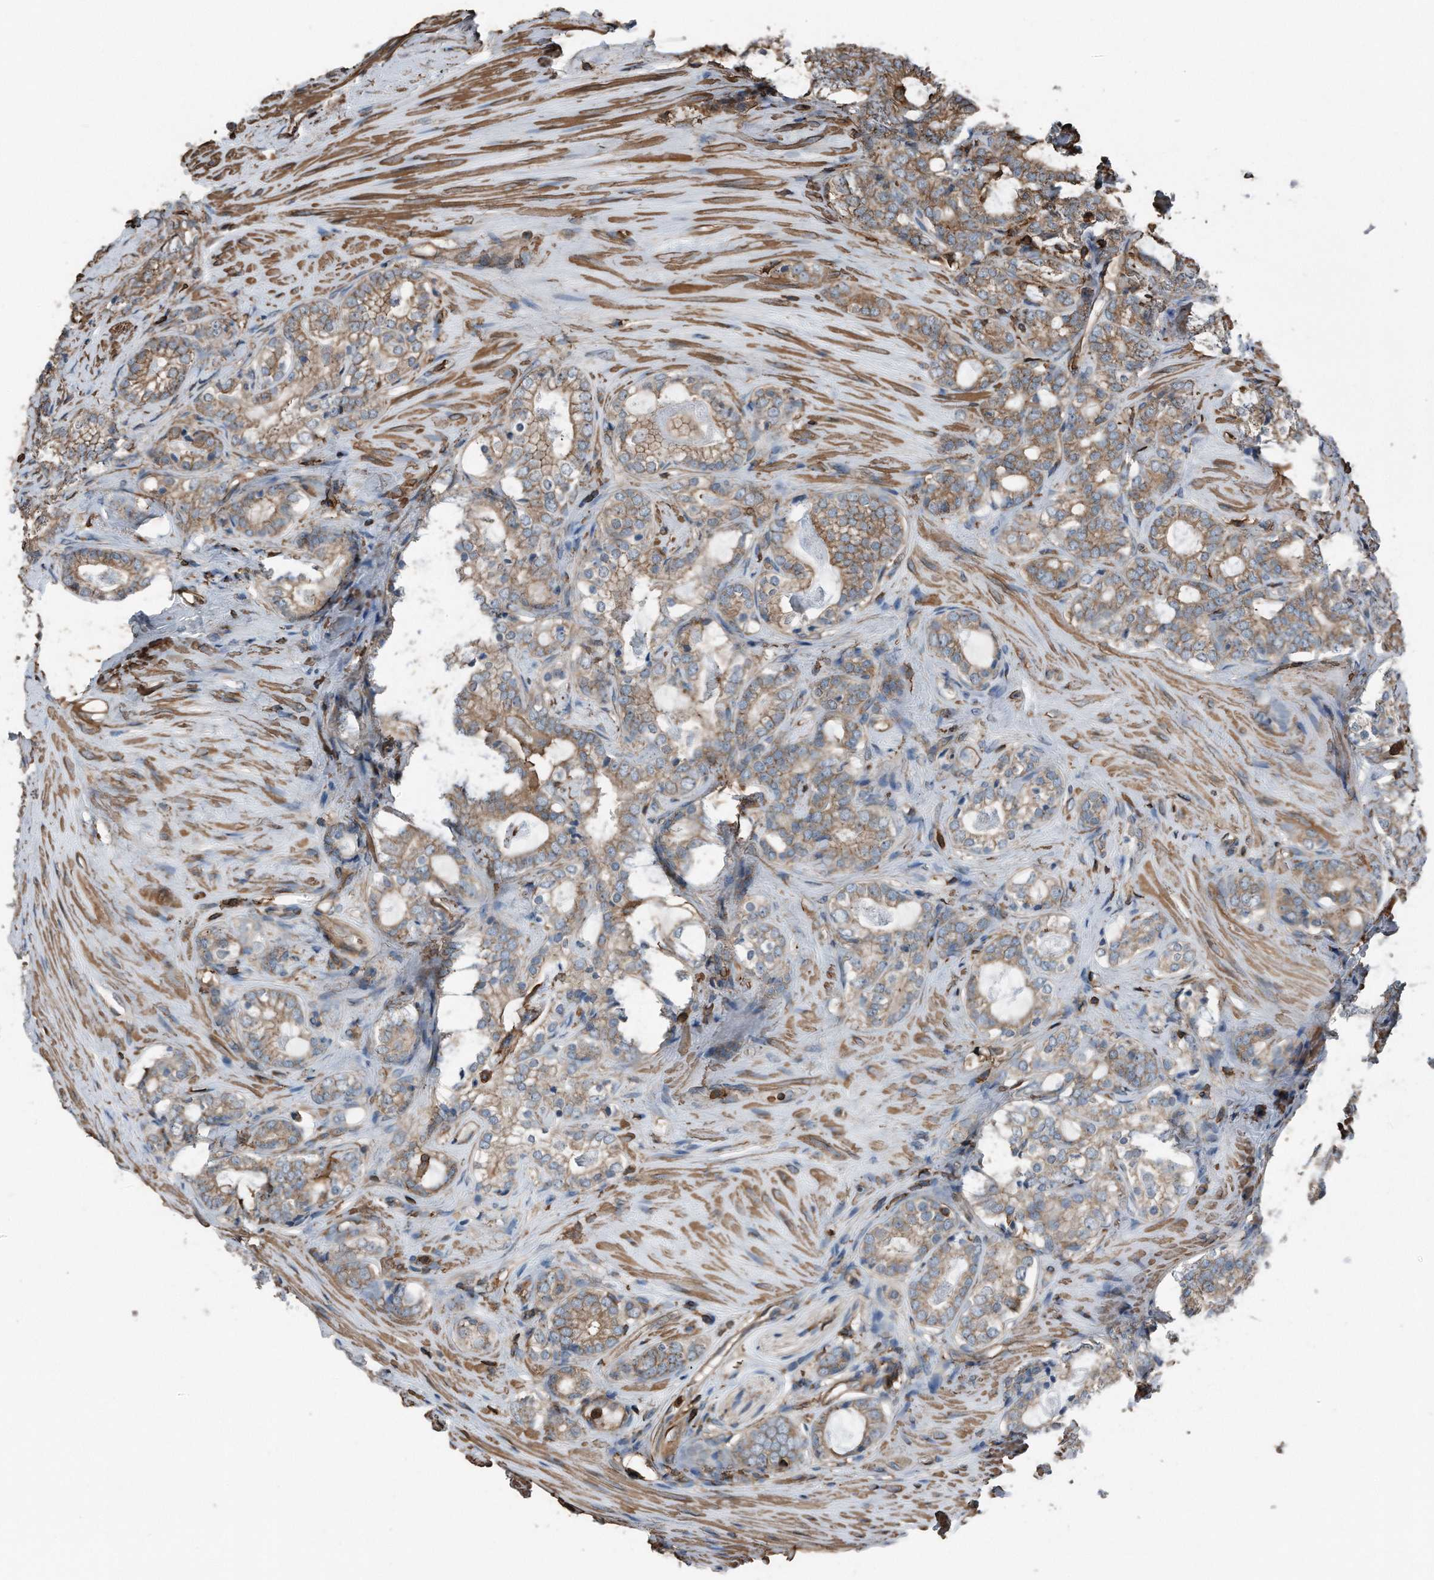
{"staining": {"intensity": "moderate", "quantity": ">75%", "location": "cytoplasmic/membranous"}, "tissue": "prostate cancer", "cell_type": "Tumor cells", "image_type": "cancer", "snomed": [{"axis": "morphology", "description": "Adenocarcinoma, High grade"}, {"axis": "topography", "description": "Prostate"}], "caption": "There is medium levels of moderate cytoplasmic/membranous positivity in tumor cells of prostate cancer, as demonstrated by immunohistochemical staining (brown color).", "gene": "RSPO3", "patient": {"sex": "male", "age": 63}}